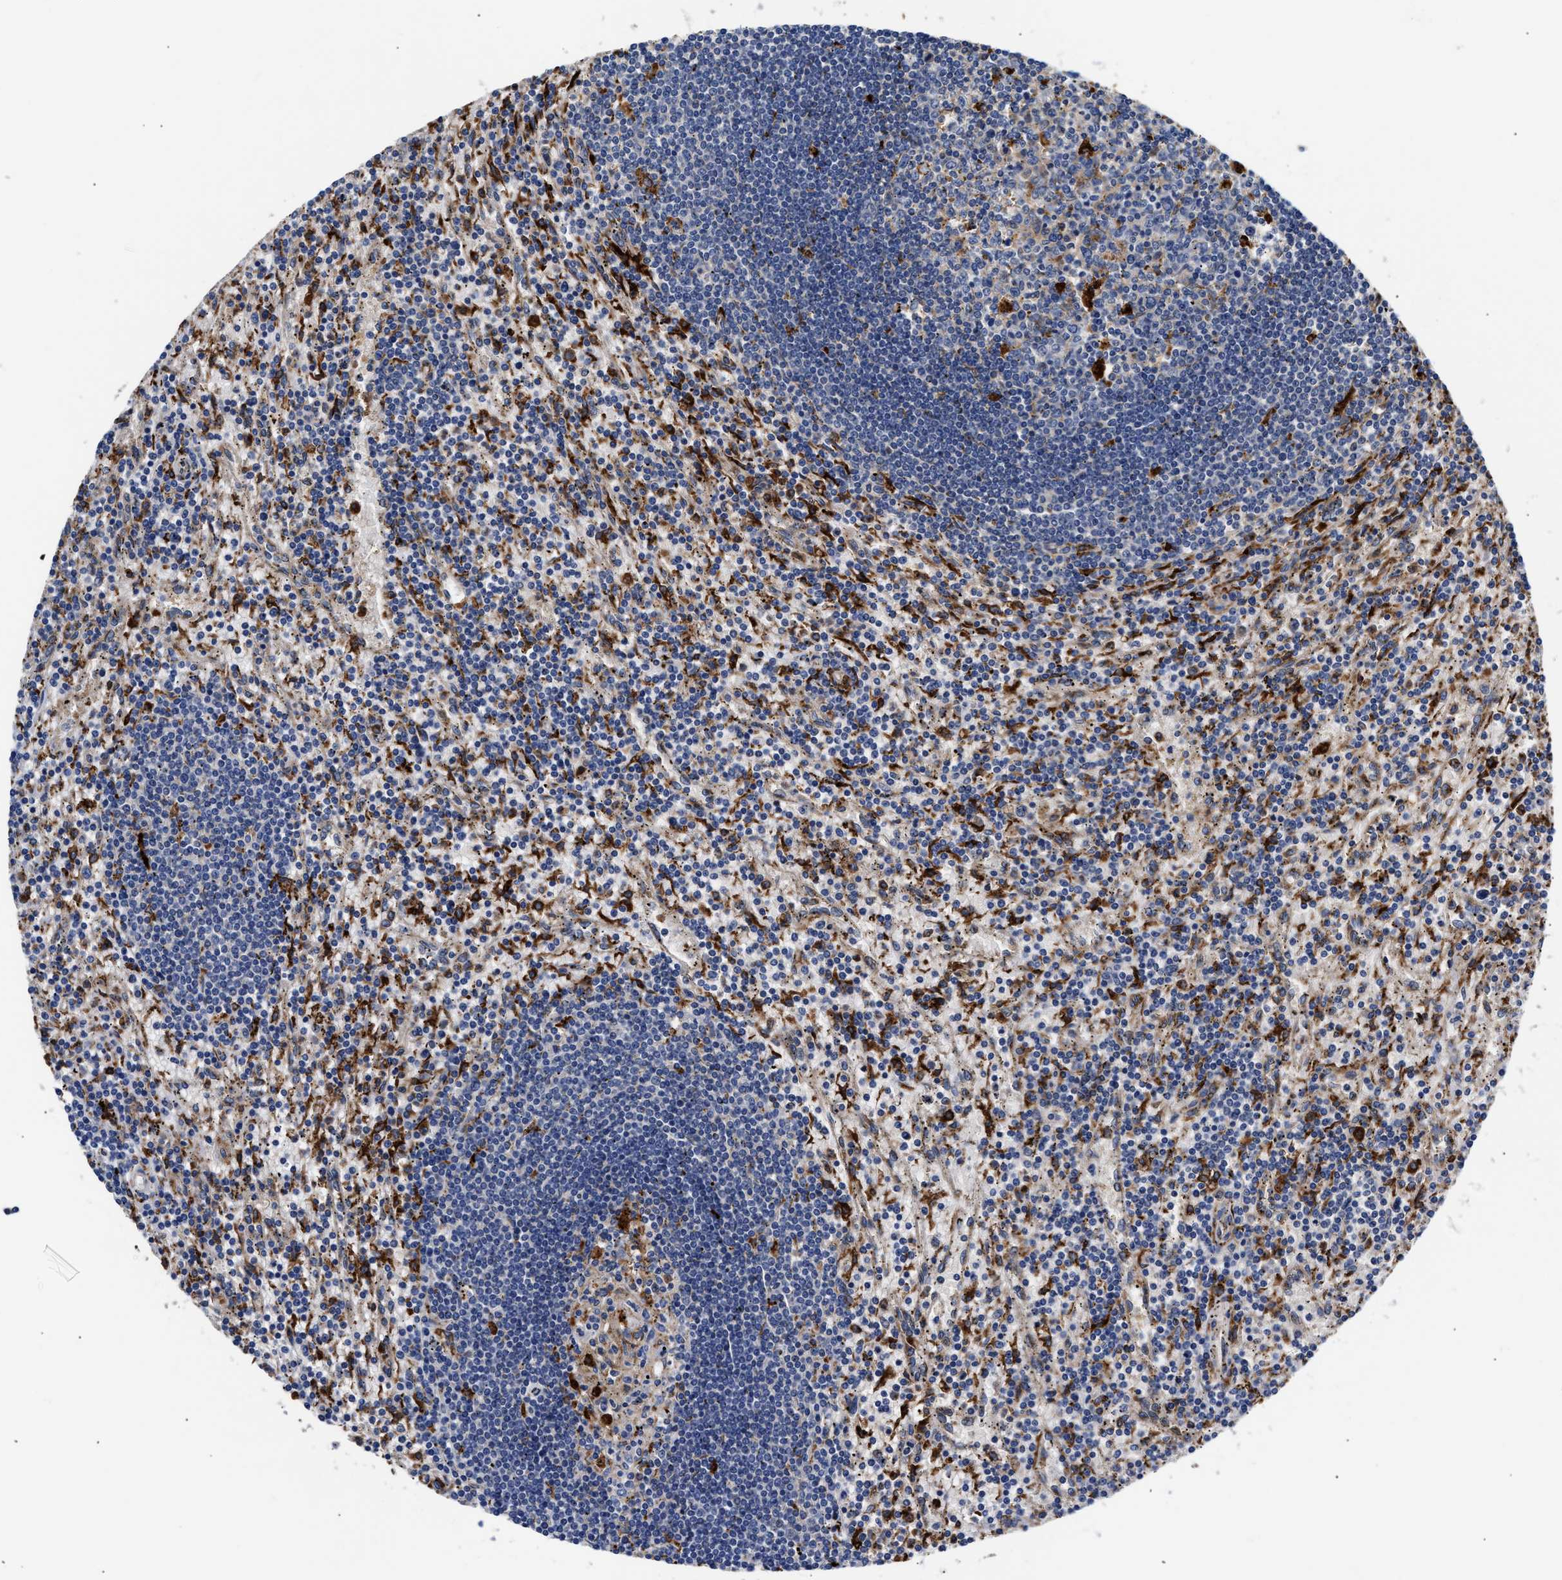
{"staining": {"intensity": "negative", "quantity": "none", "location": "none"}, "tissue": "lymphoma", "cell_type": "Tumor cells", "image_type": "cancer", "snomed": [{"axis": "morphology", "description": "Malignant lymphoma, non-Hodgkin's type, Low grade"}, {"axis": "topography", "description": "Spleen"}], "caption": "Immunohistochemical staining of human lymphoma reveals no significant expression in tumor cells.", "gene": "CCDC146", "patient": {"sex": "male", "age": 76}}